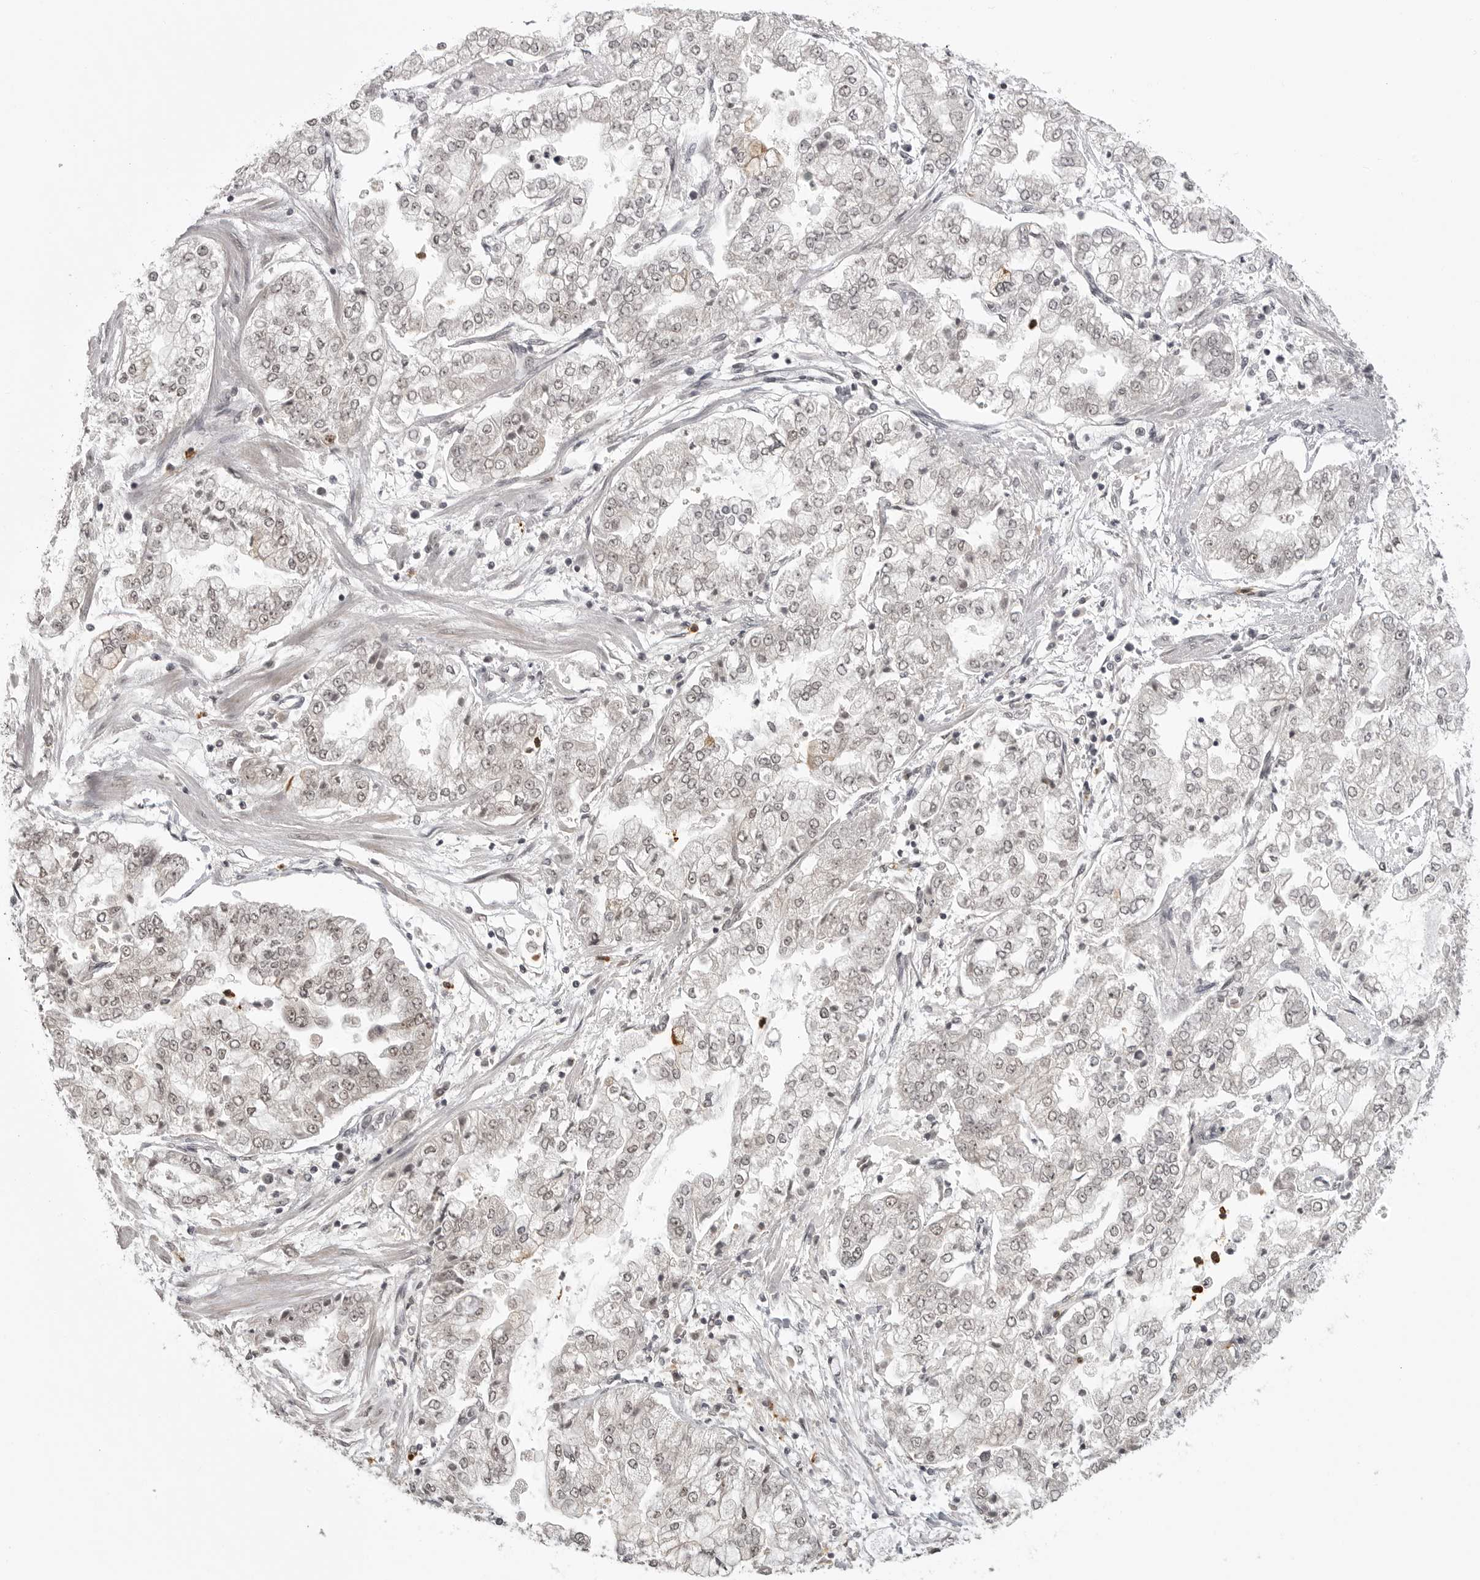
{"staining": {"intensity": "weak", "quantity": "25%-75%", "location": "nuclear"}, "tissue": "stomach cancer", "cell_type": "Tumor cells", "image_type": "cancer", "snomed": [{"axis": "morphology", "description": "Adenocarcinoma, NOS"}, {"axis": "topography", "description": "Stomach"}], "caption": "Human stomach adenocarcinoma stained with a brown dye exhibits weak nuclear positive positivity in about 25%-75% of tumor cells.", "gene": "PEG3", "patient": {"sex": "male", "age": 76}}